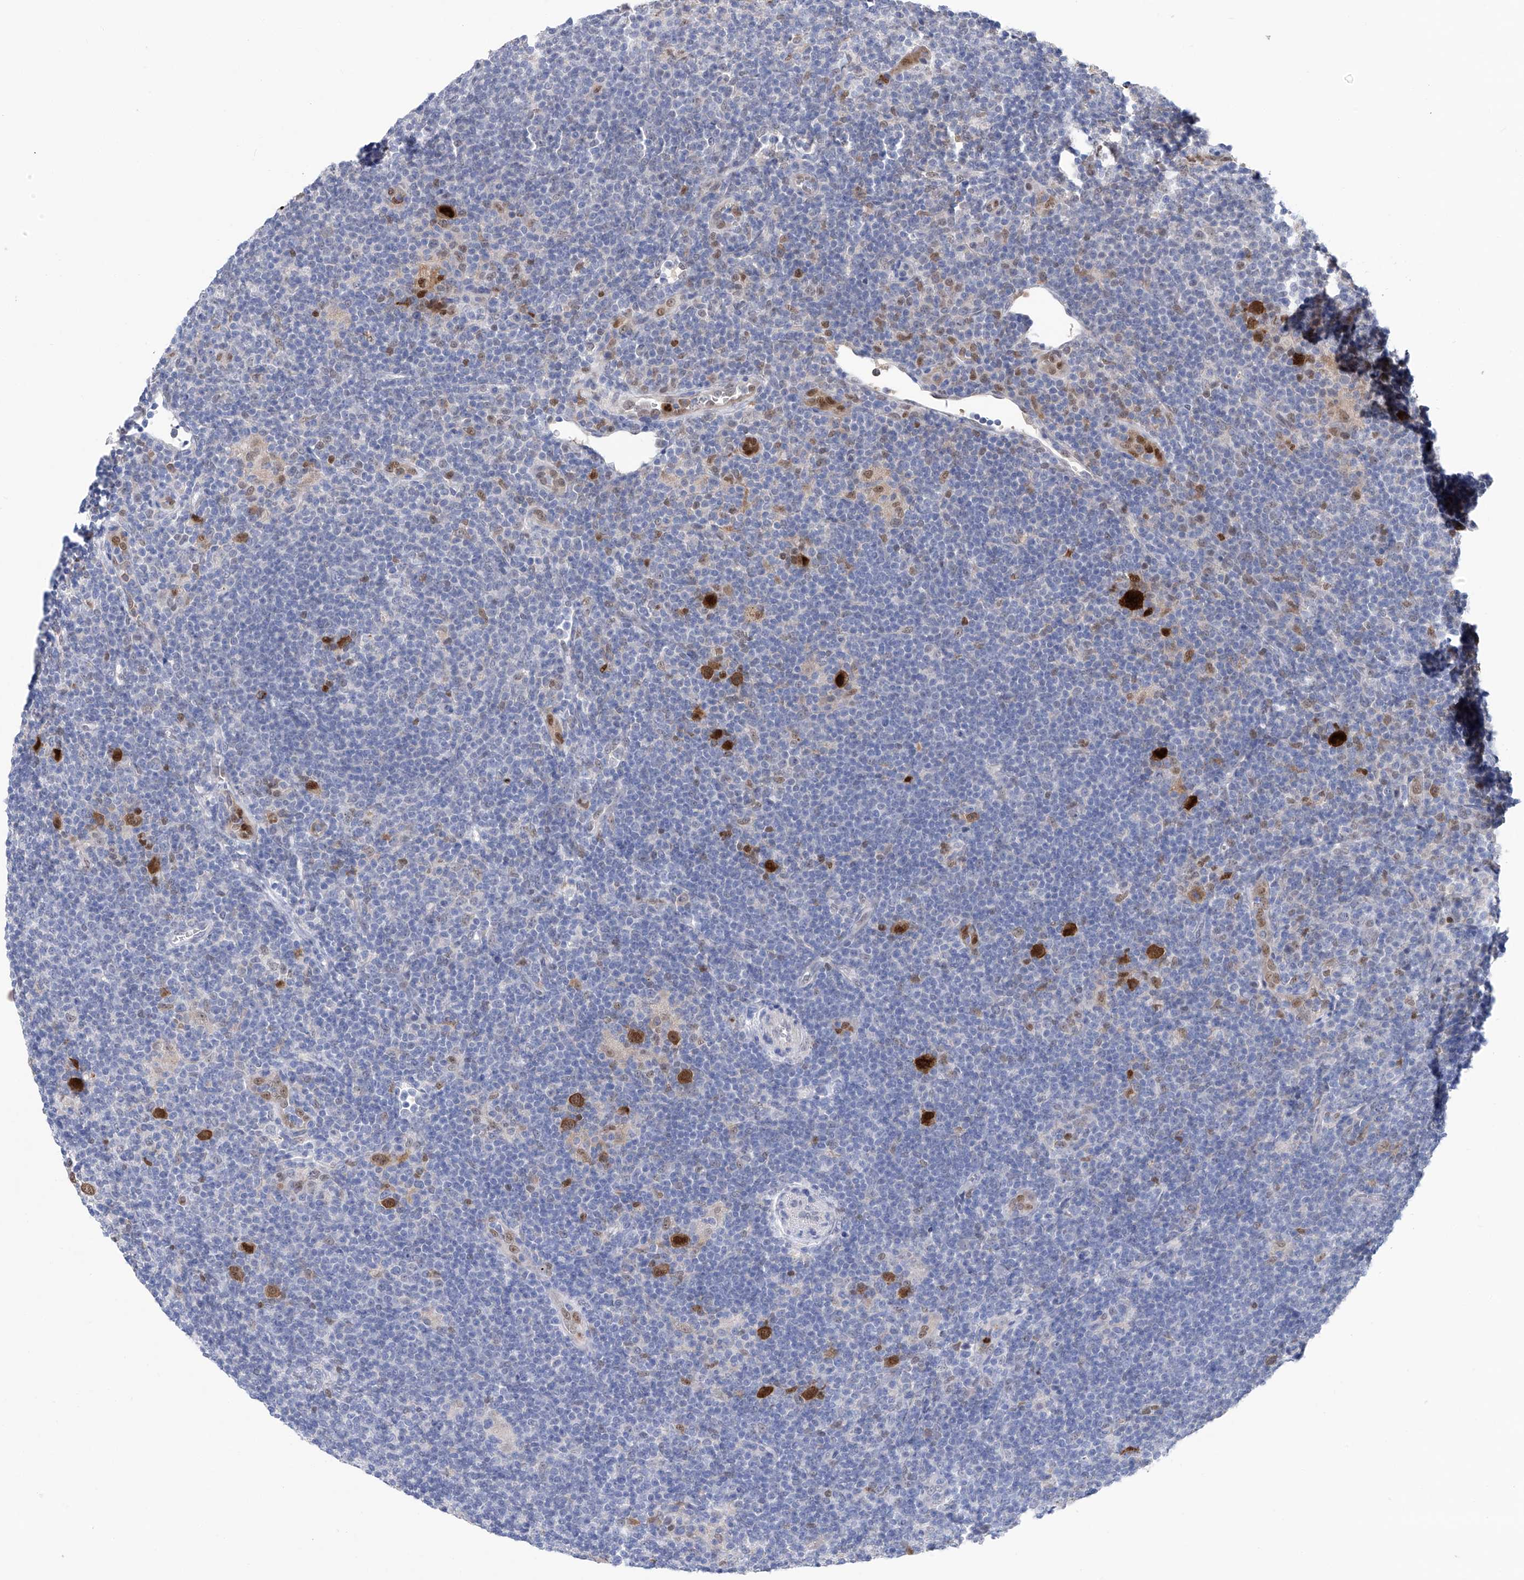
{"staining": {"intensity": "strong", "quantity": ">75%", "location": "cytoplasmic/membranous,nuclear"}, "tissue": "lymphoma", "cell_type": "Tumor cells", "image_type": "cancer", "snomed": [{"axis": "morphology", "description": "Hodgkin's disease, NOS"}, {"axis": "topography", "description": "Lymph node"}], "caption": "This image exhibits IHC staining of Hodgkin's disease, with high strong cytoplasmic/membranous and nuclear staining in about >75% of tumor cells.", "gene": "PHF20", "patient": {"sex": "female", "age": 57}}